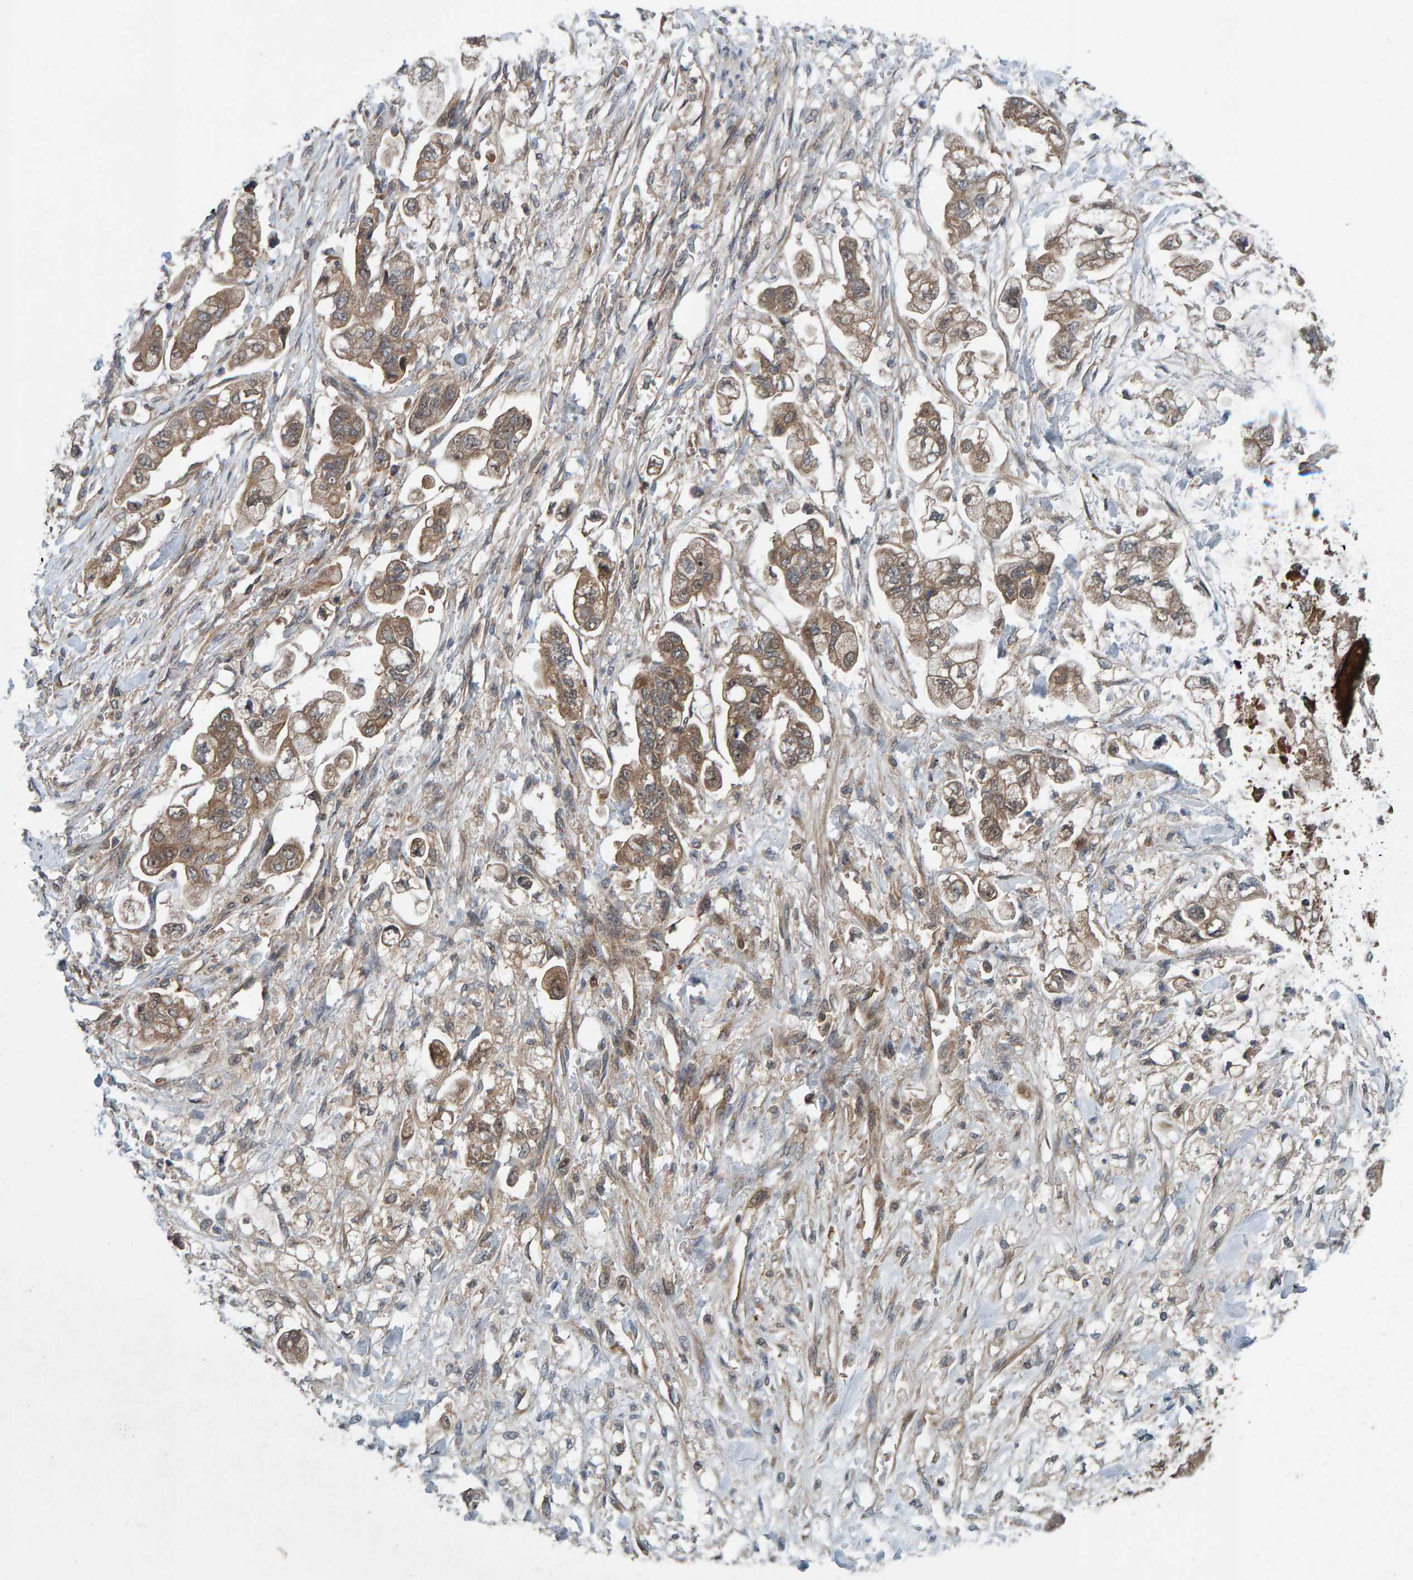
{"staining": {"intensity": "moderate", "quantity": ">75%", "location": "cytoplasmic/membranous"}, "tissue": "stomach cancer", "cell_type": "Tumor cells", "image_type": "cancer", "snomed": [{"axis": "morphology", "description": "Normal tissue, NOS"}, {"axis": "morphology", "description": "Adenocarcinoma, NOS"}, {"axis": "topography", "description": "Stomach"}], "caption": "The micrograph exhibits staining of stomach cancer (adenocarcinoma), revealing moderate cytoplasmic/membranous protein positivity (brown color) within tumor cells.", "gene": "CUEDC1", "patient": {"sex": "male", "age": 62}}